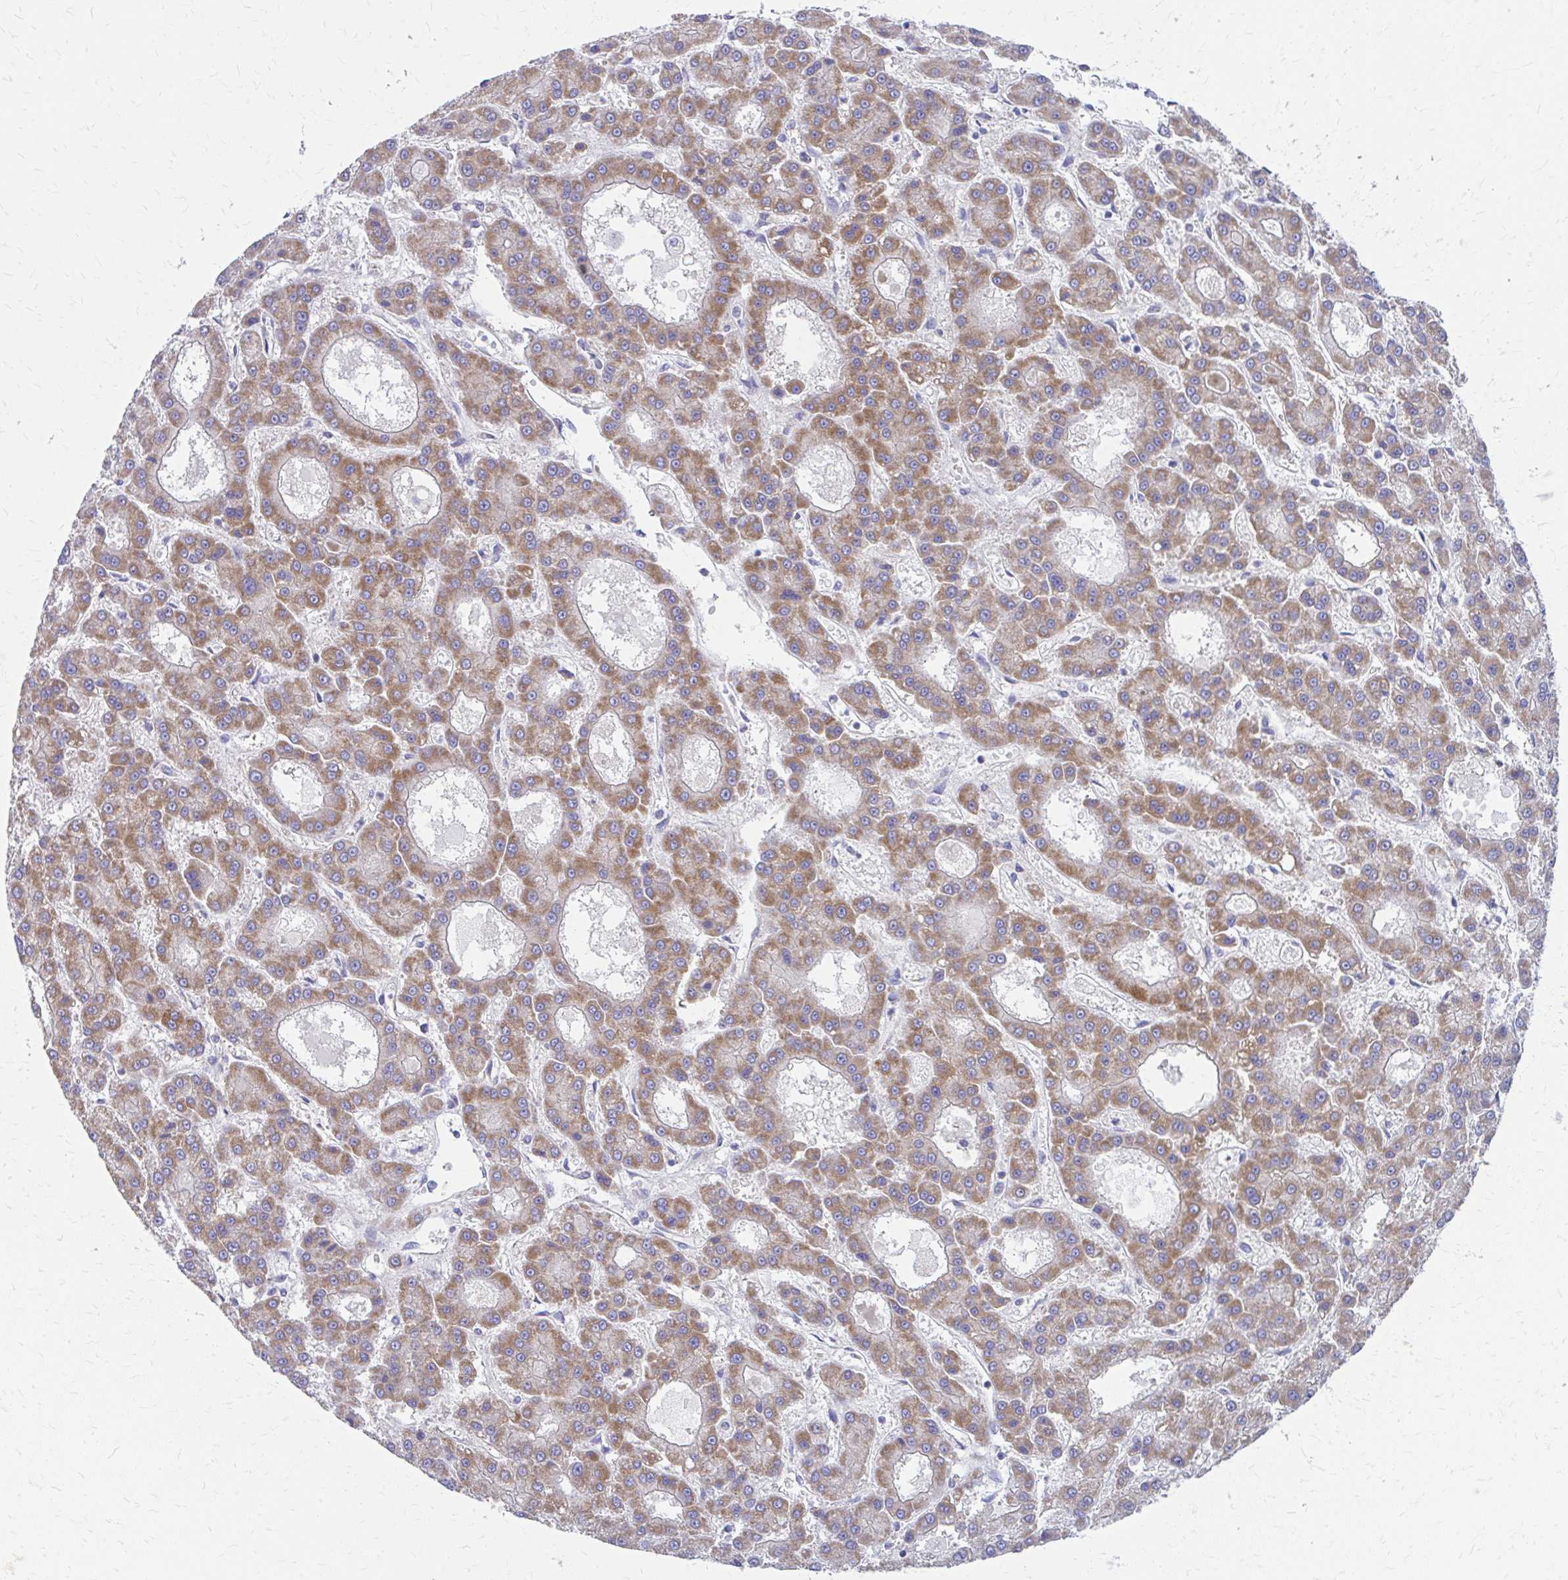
{"staining": {"intensity": "moderate", "quantity": ">75%", "location": "cytoplasmic/membranous"}, "tissue": "liver cancer", "cell_type": "Tumor cells", "image_type": "cancer", "snomed": [{"axis": "morphology", "description": "Carcinoma, Hepatocellular, NOS"}, {"axis": "topography", "description": "Liver"}], "caption": "The photomicrograph shows a brown stain indicating the presence of a protein in the cytoplasmic/membranous of tumor cells in liver hepatocellular carcinoma.", "gene": "MRPL19", "patient": {"sex": "male", "age": 70}}